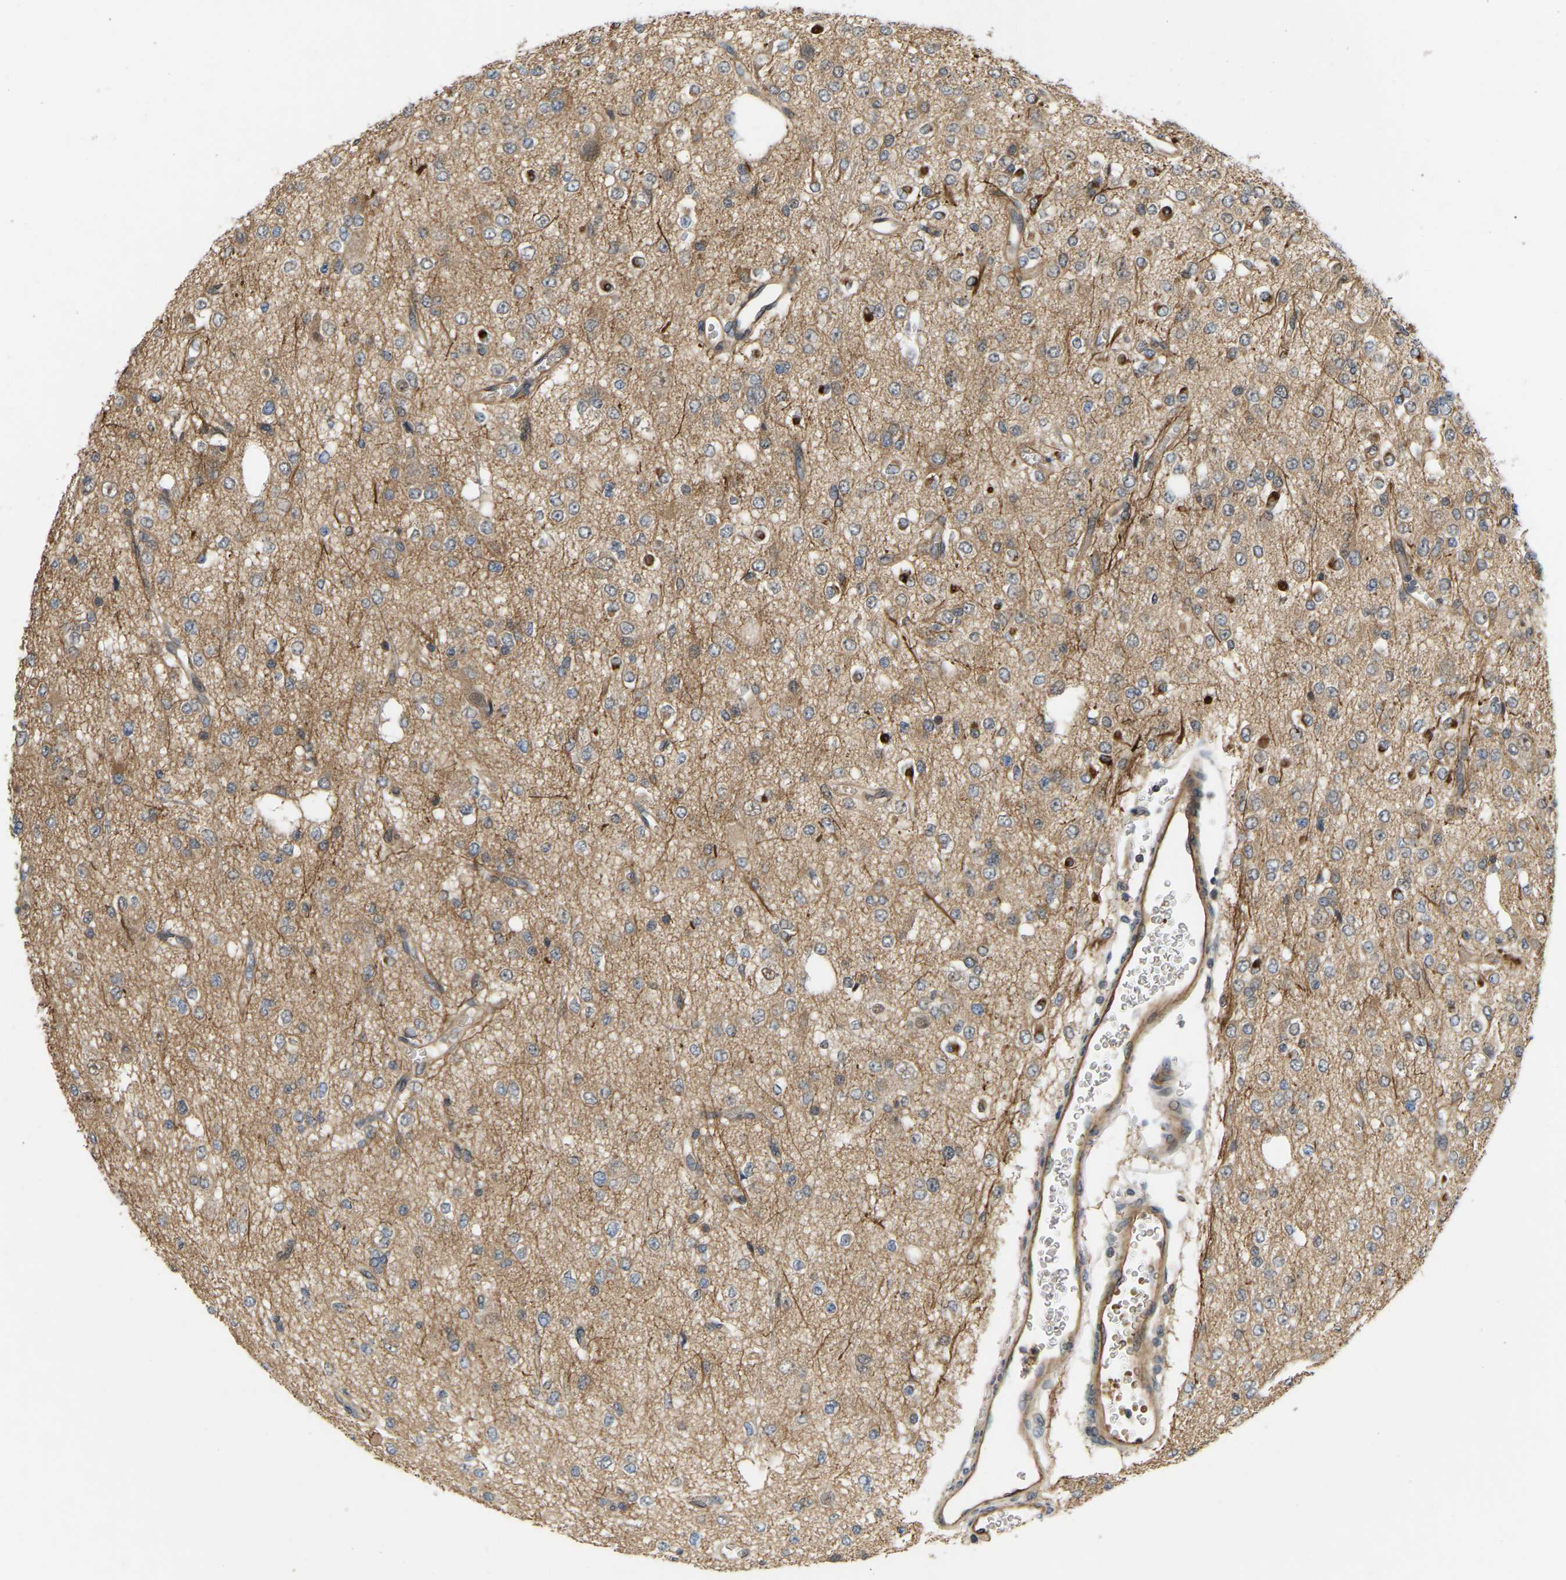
{"staining": {"intensity": "negative", "quantity": "none", "location": "none"}, "tissue": "glioma", "cell_type": "Tumor cells", "image_type": "cancer", "snomed": [{"axis": "morphology", "description": "Glioma, malignant, Low grade"}, {"axis": "topography", "description": "Brain"}], "caption": "High power microscopy image of an IHC histopathology image of glioma, revealing no significant positivity in tumor cells.", "gene": "LIMK2", "patient": {"sex": "male", "age": 38}}